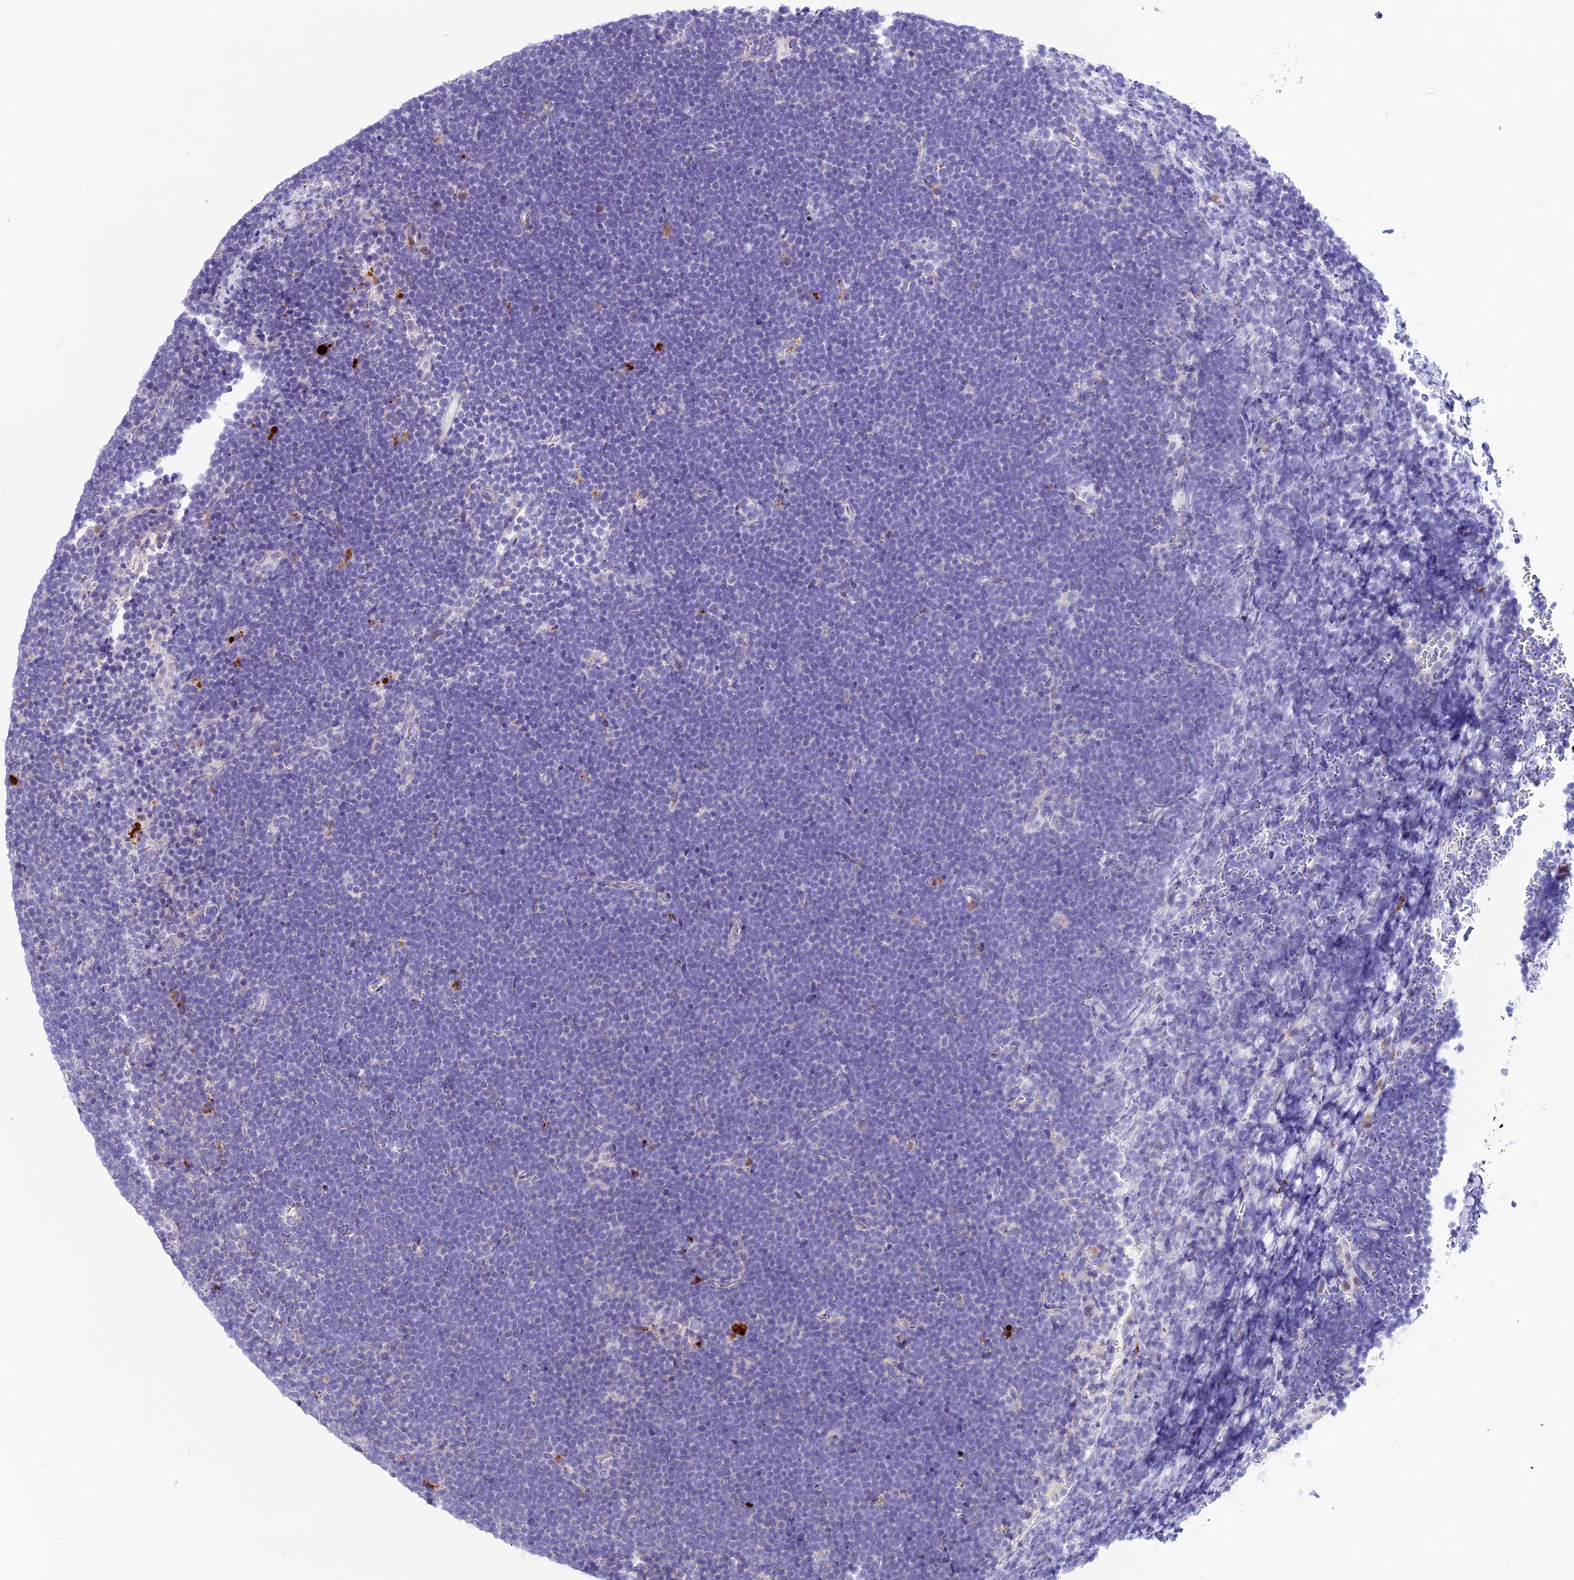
{"staining": {"intensity": "negative", "quantity": "none", "location": "none"}, "tissue": "lymphoma", "cell_type": "Tumor cells", "image_type": "cancer", "snomed": [{"axis": "morphology", "description": "Malignant lymphoma, non-Hodgkin's type, High grade"}, {"axis": "topography", "description": "Lymph node"}], "caption": "Tumor cells are negative for brown protein staining in lymphoma.", "gene": "THRSP", "patient": {"sex": "male", "age": 13}}